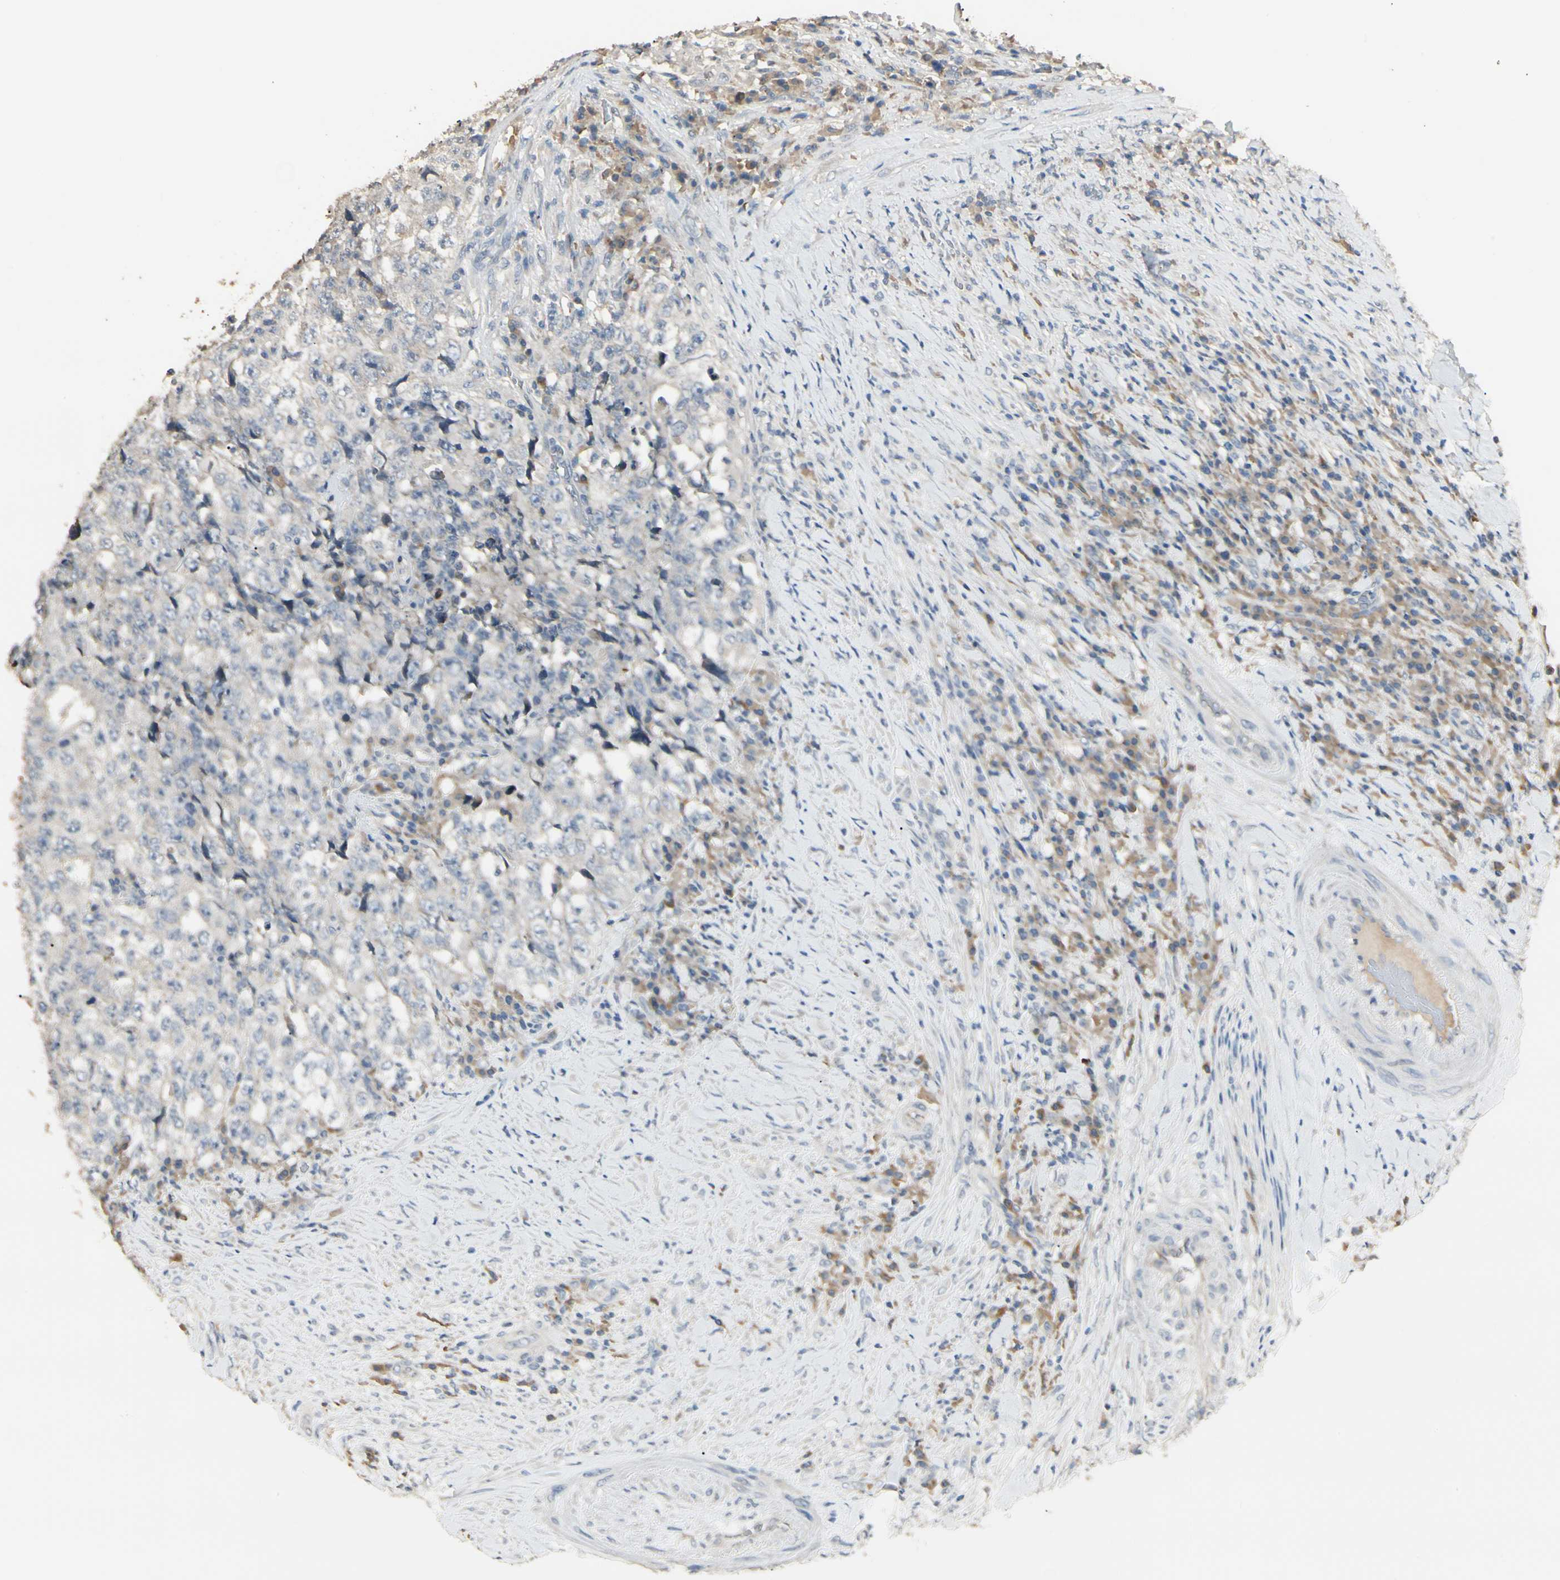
{"staining": {"intensity": "negative", "quantity": "none", "location": "none"}, "tissue": "testis cancer", "cell_type": "Tumor cells", "image_type": "cancer", "snomed": [{"axis": "morphology", "description": "Necrosis, NOS"}, {"axis": "morphology", "description": "Carcinoma, Embryonal, NOS"}, {"axis": "topography", "description": "Testis"}], "caption": "Immunohistochemistry (IHC) image of testis cancer stained for a protein (brown), which exhibits no positivity in tumor cells.", "gene": "GNE", "patient": {"sex": "male", "age": 19}}